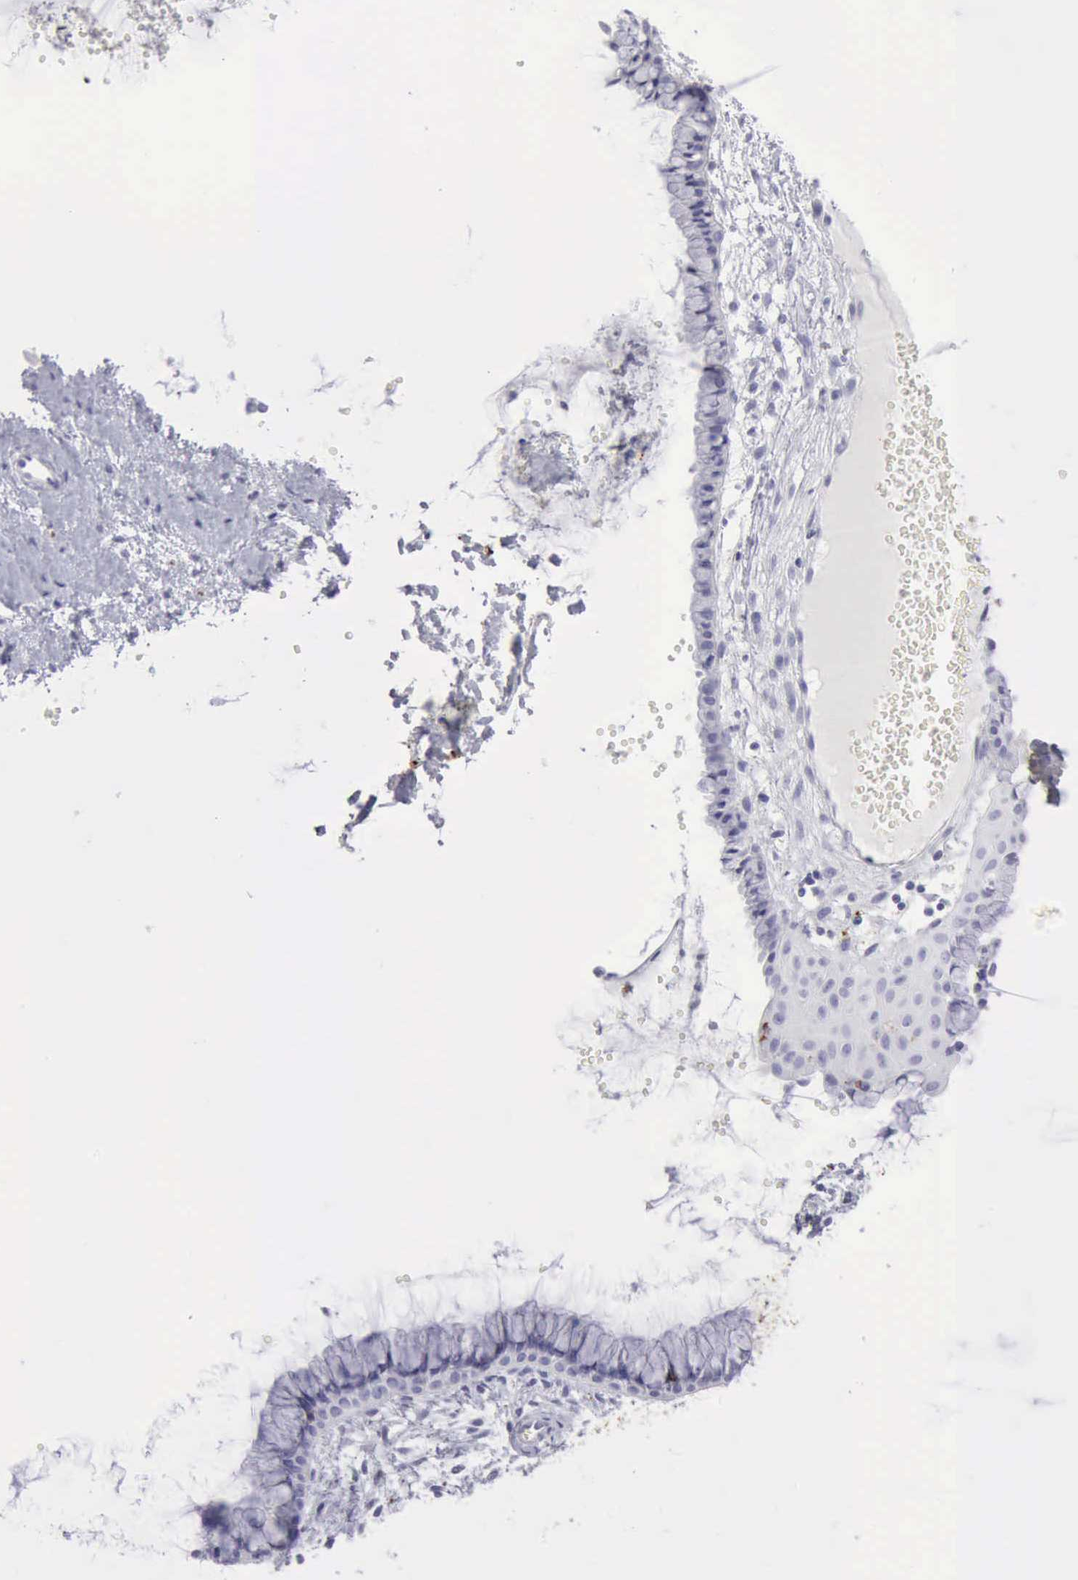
{"staining": {"intensity": "negative", "quantity": "none", "location": "none"}, "tissue": "cervix", "cell_type": "Glandular cells", "image_type": "normal", "snomed": [{"axis": "morphology", "description": "Normal tissue, NOS"}, {"axis": "topography", "description": "Cervix"}], "caption": "Histopathology image shows no protein positivity in glandular cells of unremarkable cervix.", "gene": "NCAM1", "patient": {"sex": "female", "age": 39}}